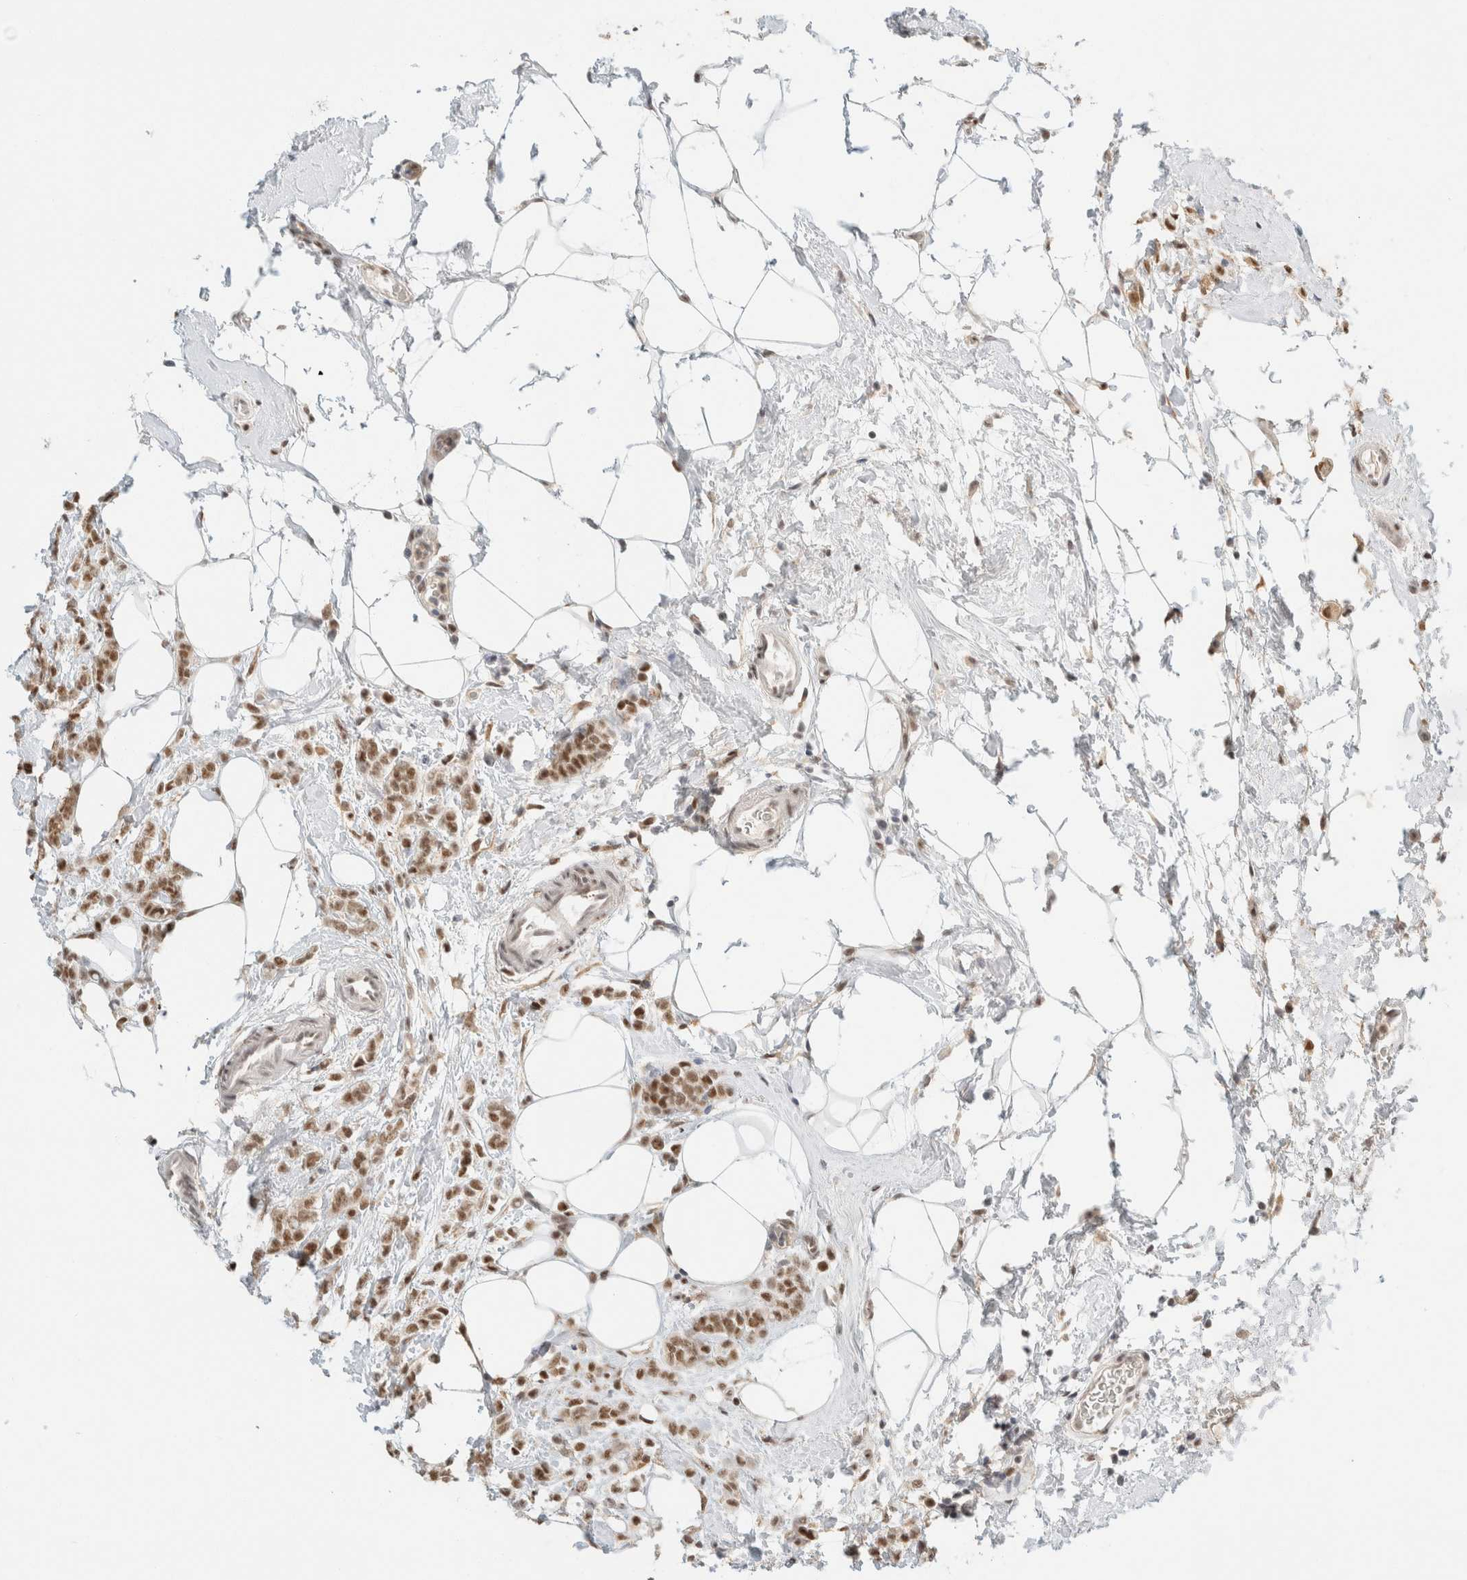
{"staining": {"intensity": "strong", "quantity": ">75%", "location": "nuclear"}, "tissue": "breast cancer", "cell_type": "Tumor cells", "image_type": "cancer", "snomed": [{"axis": "morphology", "description": "Lobular carcinoma"}, {"axis": "topography", "description": "Breast"}], "caption": "A photomicrograph of lobular carcinoma (breast) stained for a protein demonstrates strong nuclear brown staining in tumor cells. (DAB = brown stain, brightfield microscopy at high magnification).", "gene": "ZNF768", "patient": {"sex": "female", "age": 50}}